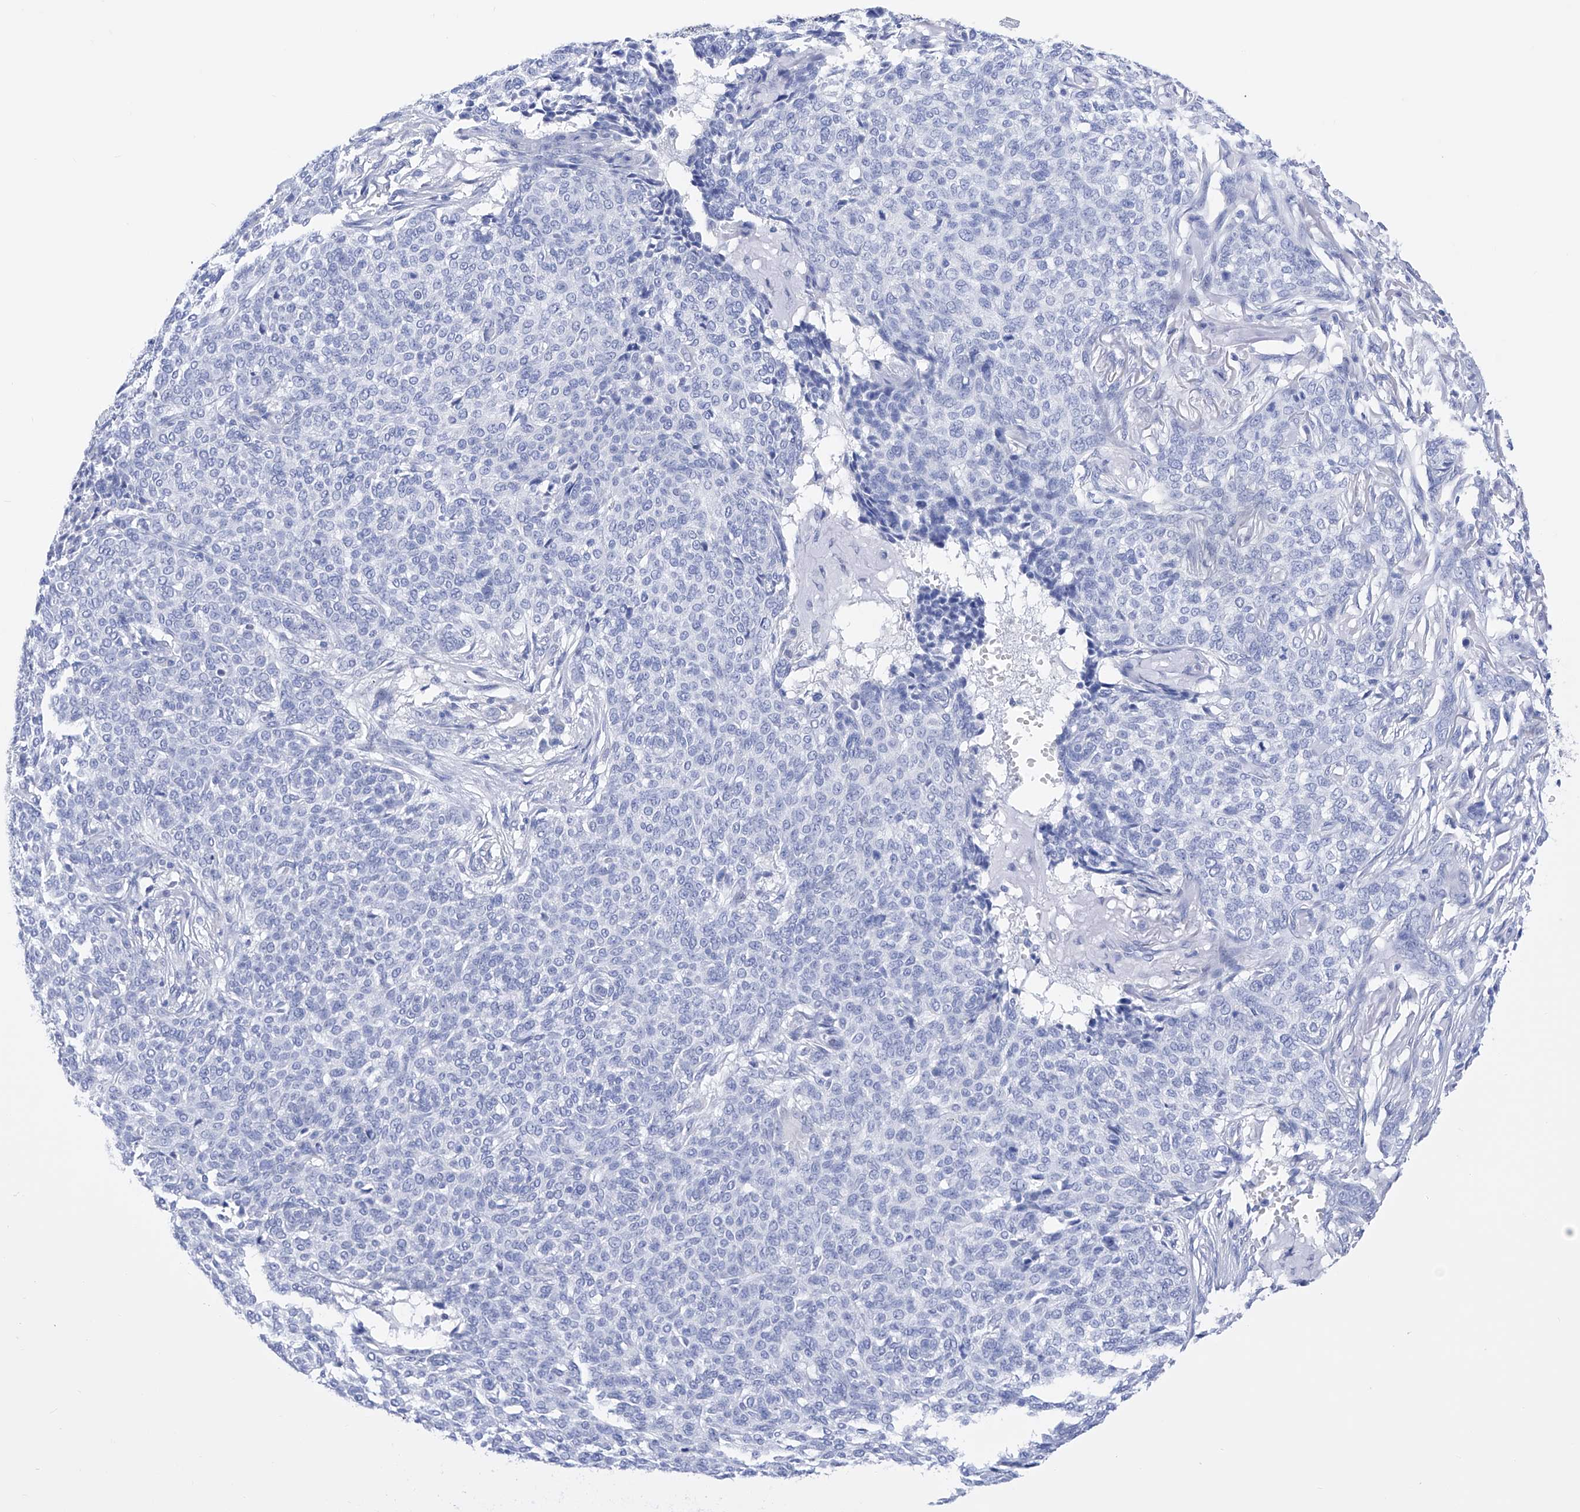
{"staining": {"intensity": "negative", "quantity": "none", "location": "none"}, "tissue": "skin cancer", "cell_type": "Tumor cells", "image_type": "cancer", "snomed": [{"axis": "morphology", "description": "Basal cell carcinoma"}, {"axis": "topography", "description": "Skin"}], "caption": "A high-resolution photomicrograph shows IHC staining of basal cell carcinoma (skin), which displays no significant staining in tumor cells.", "gene": "FLG", "patient": {"sex": "male", "age": 85}}